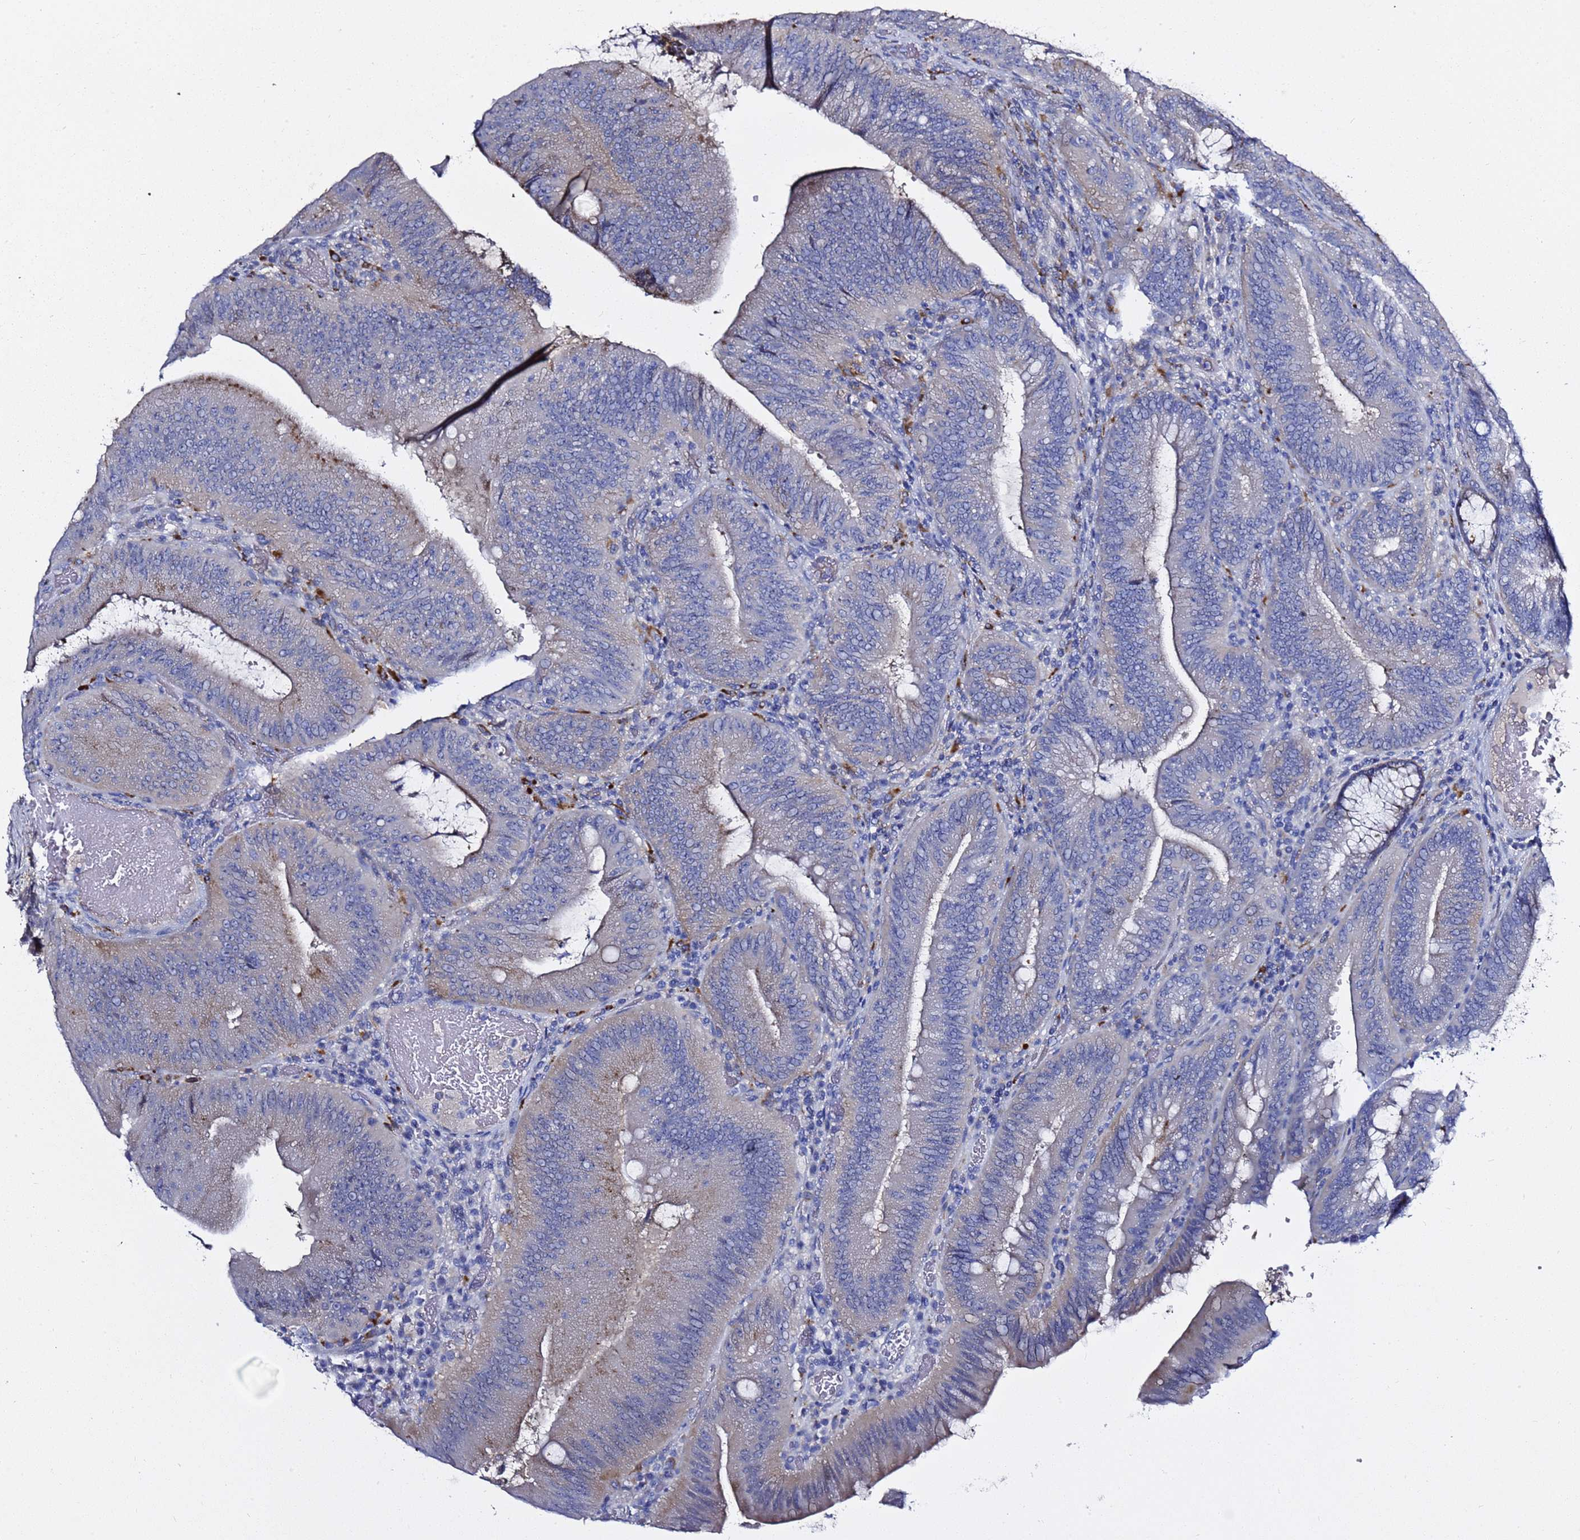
{"staining": {"intensity": "negative", "quantity": "none", "location": "none"}, "tissue": "colorectal cancer", "cell_type": "Tumor cells", "image_type": "cancer", "snomed": [{"axis": "morphology", "description": "Adenocarcinoma, NOS"}, {"axis": "topography", "description": "Colon"}], "caption": "Human colorectal adenocarcinoma stained for a protein using immunohistochemistry (IHC) demonstrates no staining in tumor cells.", "gene": "NAT2", "patient": {"sex": "female", "age": 43}}